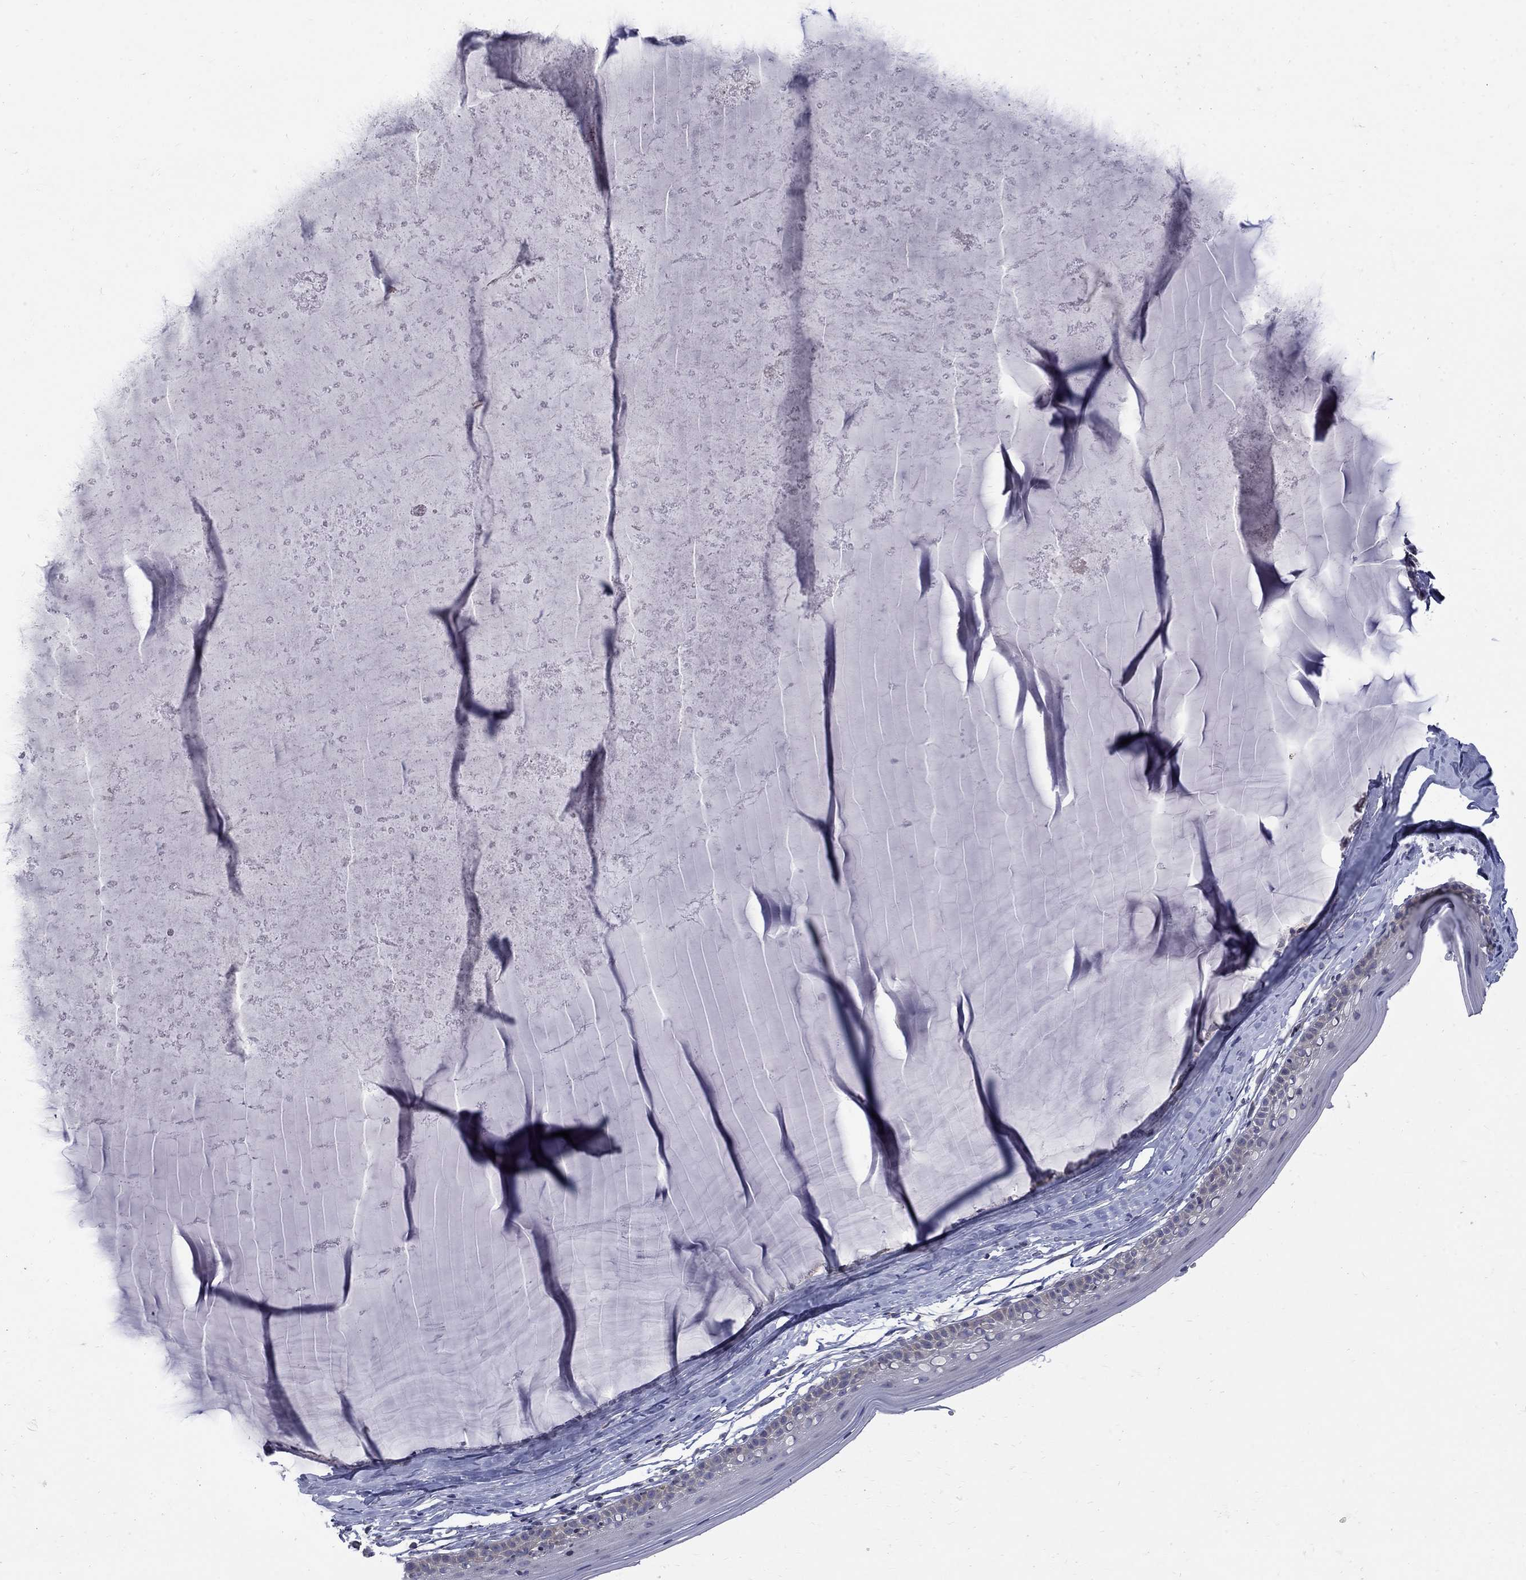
{"staining": {"intensity": "negative", "quantity": "none", "location": "none"}, "tissue": "cervix", "cell_type": "Glandular cells", "image_type": "normal", "snomed": [{"axis": "morphology", "description": "Normal tissue, NOS"}, {"axis": "topography", "description": "Cervix"}], "caption": "Histopathology image shows no protein staining in glandular cells of unremarkable cervix. The staining is performed using DAB (3,3'-diaminobenzidine) brown chromogen with nuclei counter-stained in using hematoxylin.", "gene": "SH2B1", "patient": {"sex": "female", "age": 40}}